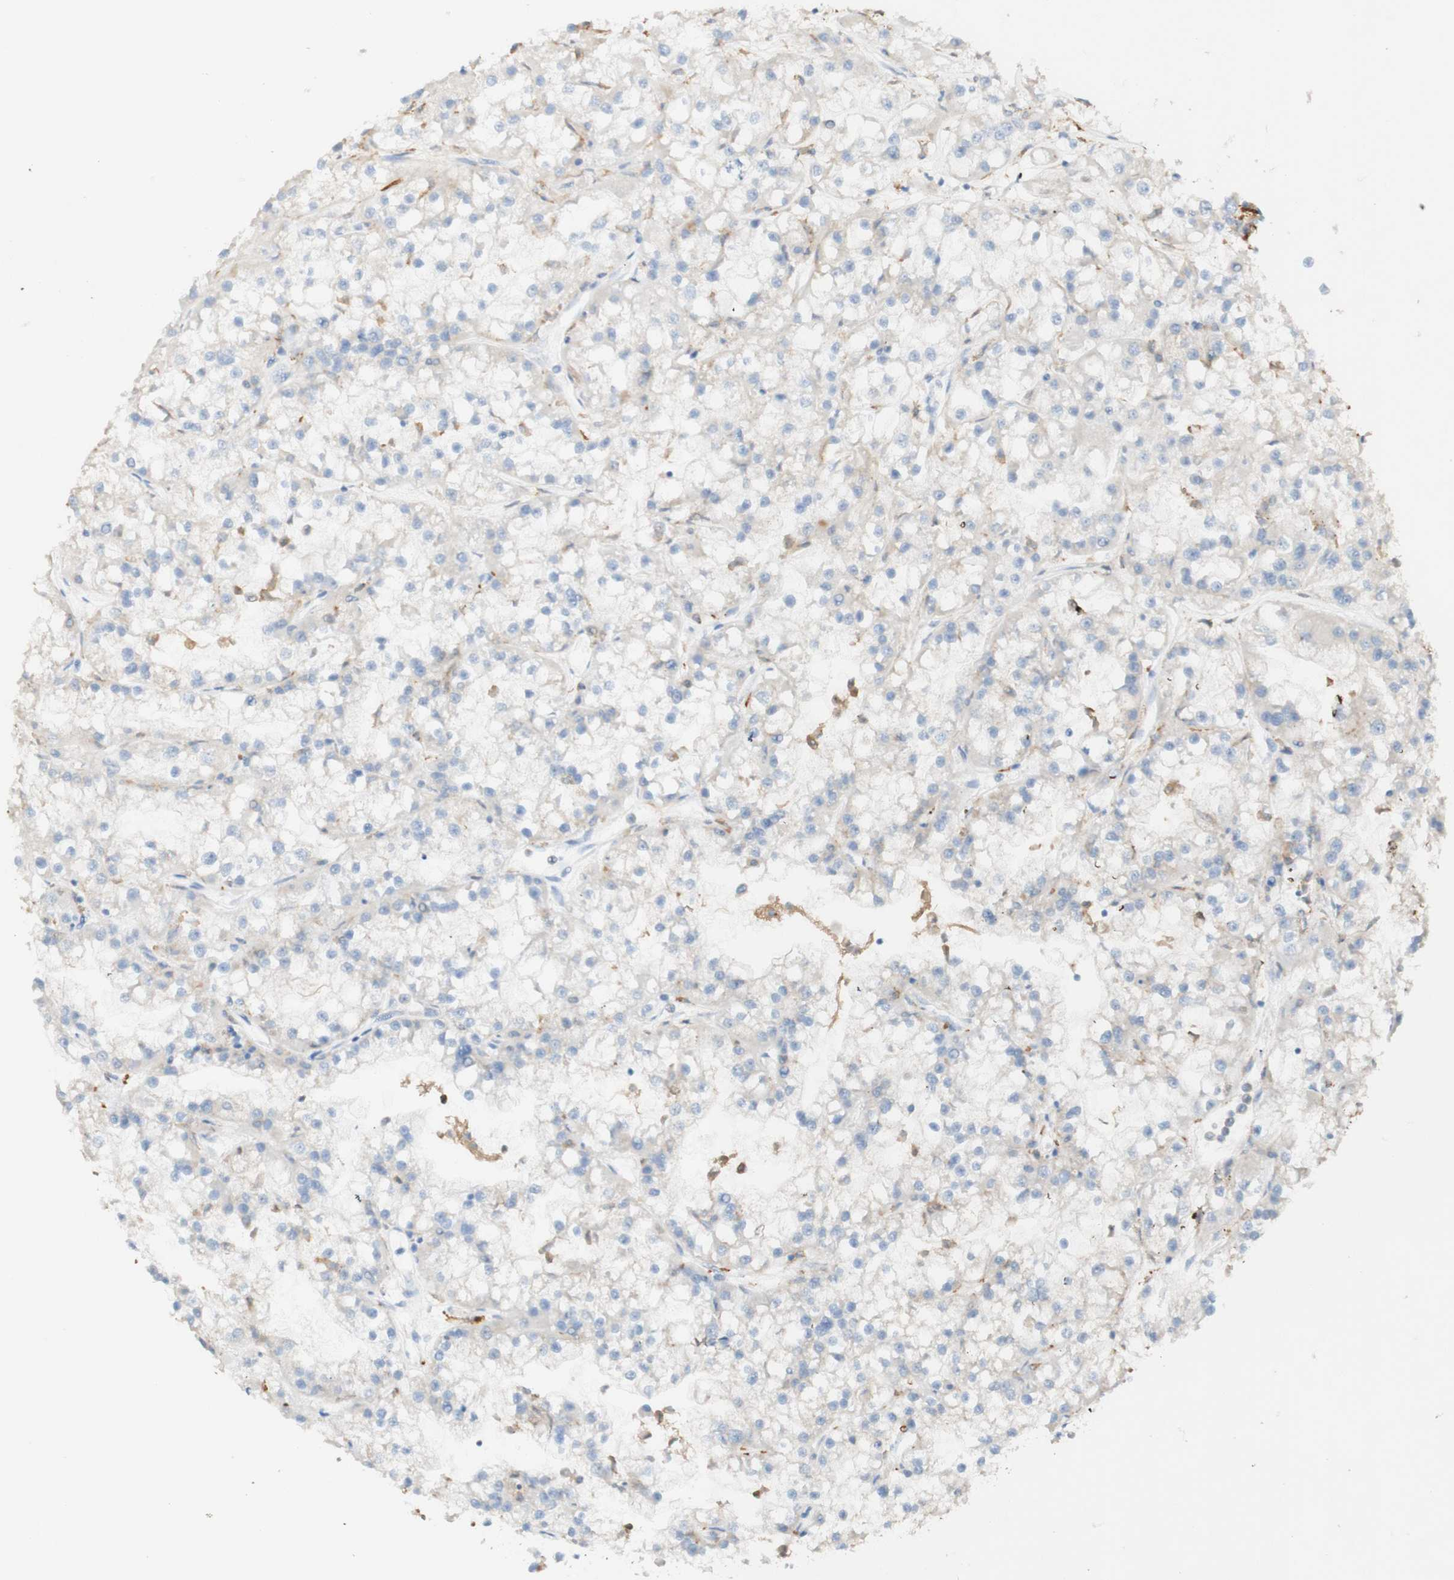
{"staining": {"intensity": "weak", "quantity": "<25%", "location": "cytoplasmic/membranous"}, "tissue": "renal cancer", "cell_type": "Tumor cells", "image_type": "cancer", "snomed": [{"axis": "morphology", "description": "Adenocarcinoma, NOS"}, {"axis": "topography", "description": "Kidney"}], "caption": "A high-resolution photomicrograph shows IHC staining of adenocarcinoma (renal), which demonstrates no significant staining in tumor cells.", "gene": "FCGRT", "patient": {"sex": "female", "age": 52}}